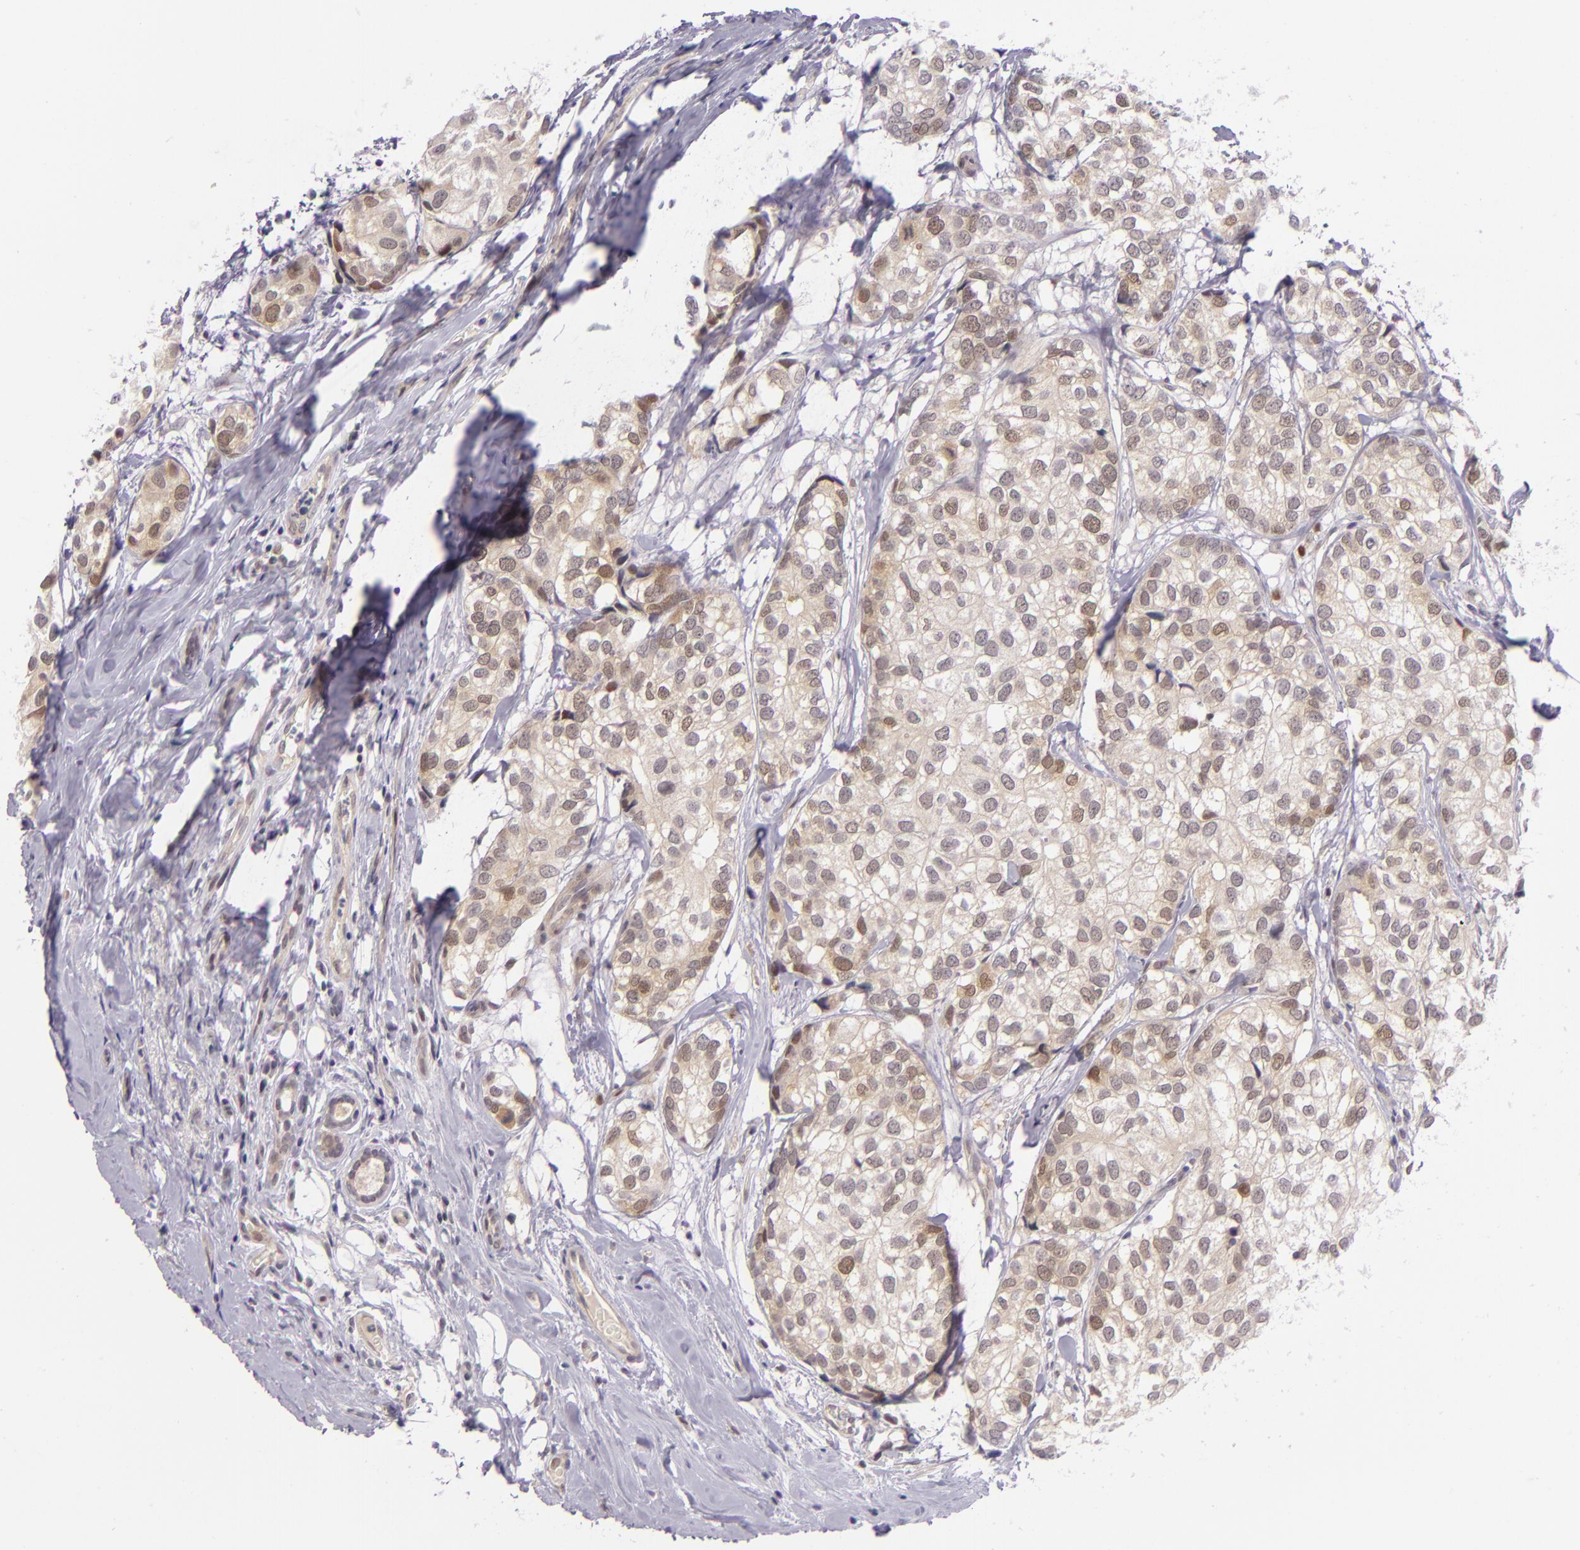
{"staining": {"intensity": "weak", "quantity": "<25%", "location": "cytoplasmic/membranous,nuclear"}, "tissue": "breast cancer", "cell_type": "Tumor cells", "image_type": "cancer", "snomed": [{"axis": "morphology", "description": "Duct carcinoma"}, {"axis": "topography", "description": "Breast"}], "caption": "Immunohistochemistry (IHC) micrograph of breast cancer (invasive ductal carcinoma) stained for a protein (brown), which demonstrates no expression in tumor cells.", "gene": "CSE1L", "patient": {"sex": "female", "age": 68}}